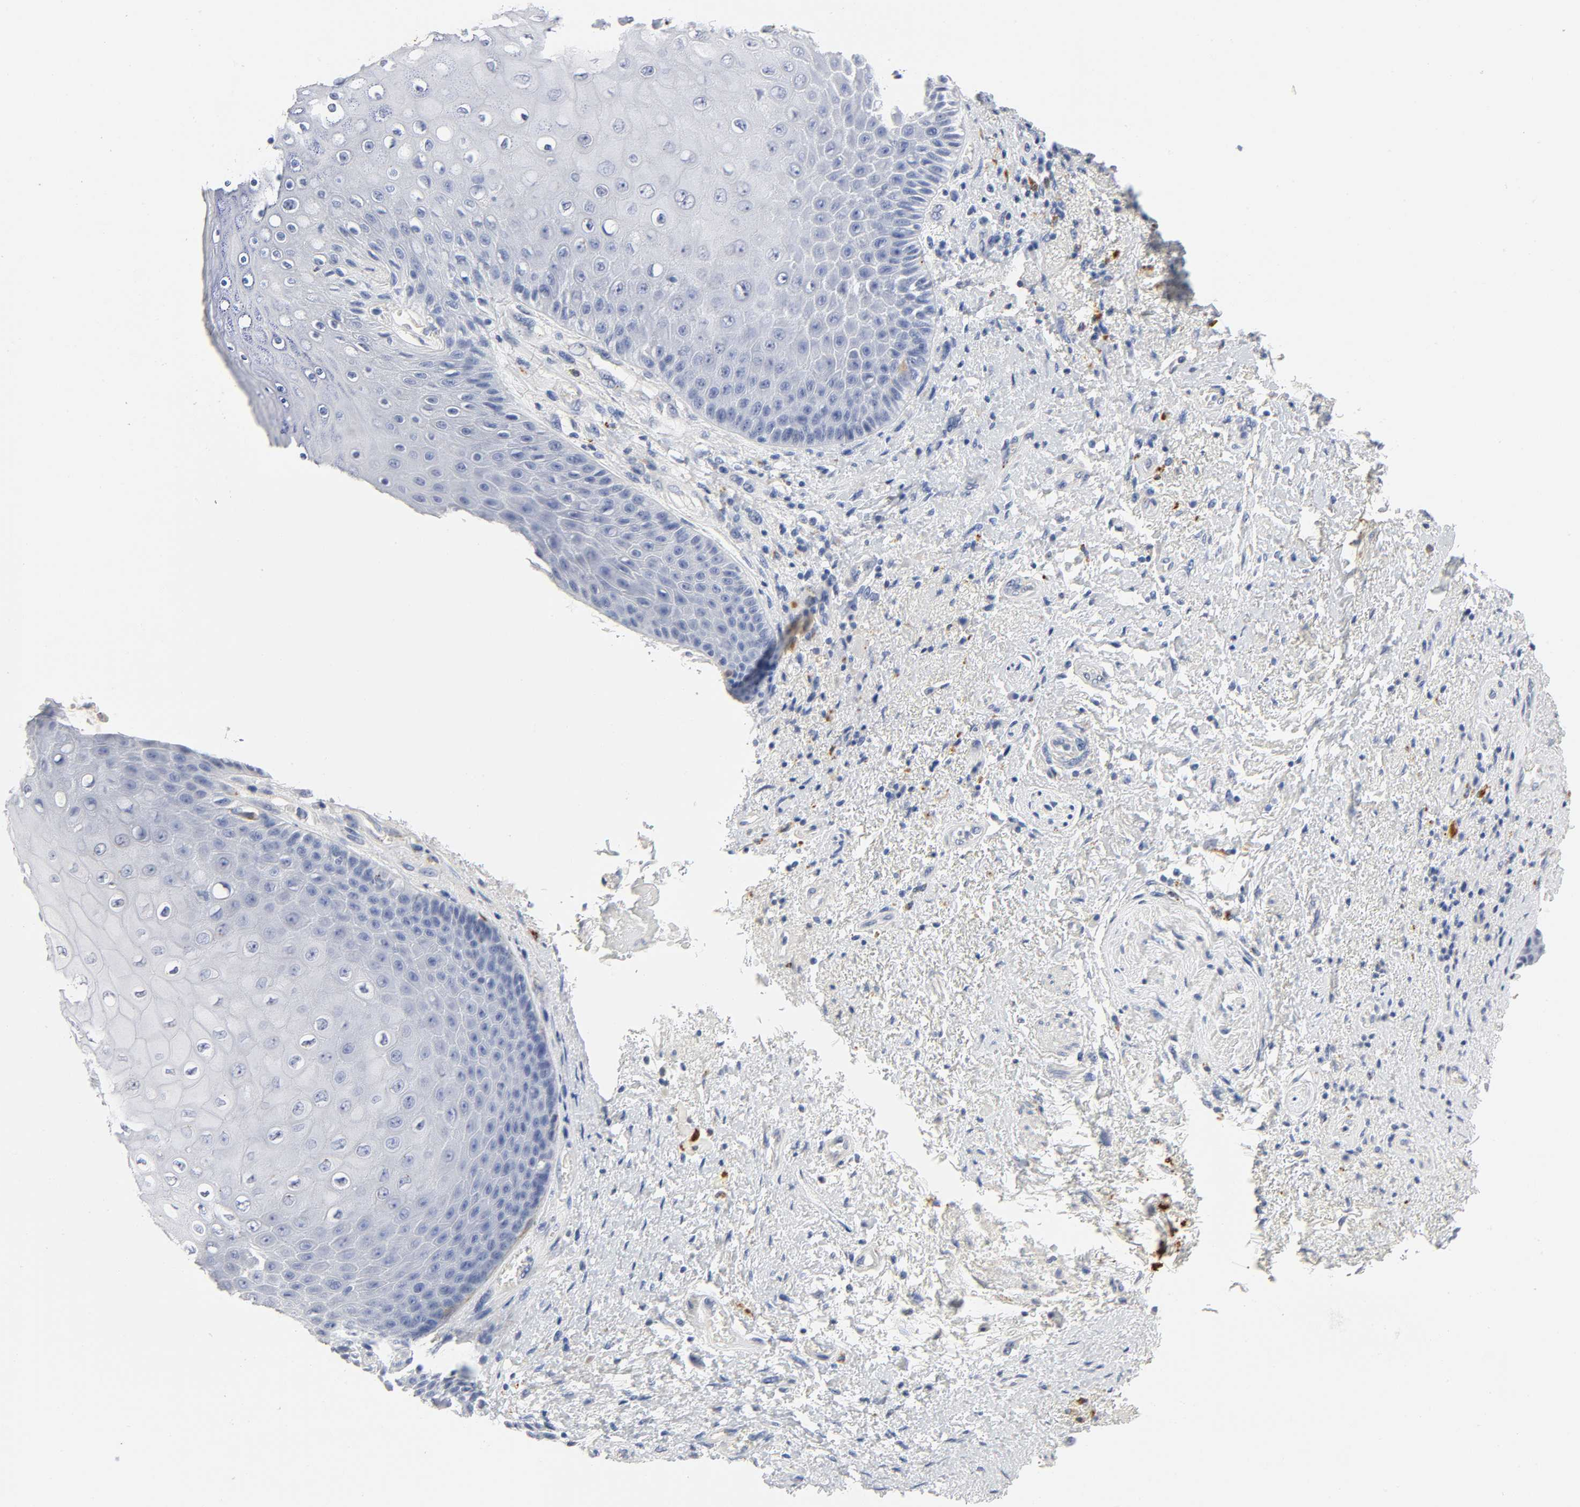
{"staining": {"intensity": "negative", "quantity": "none", "location": "none"}, "tissue": "skin", "cell_type": "Epidermal cells", "image_type": "normal", "snomed": [{"axis": "morphology", "description": "Normal tissue, NOS"}, {"axis": "topography", "description": "Anal"}], "caption": "Epidermal cells are negative for protein expression in normal human skin.", "gene": "PLP1", "patient": {"sex": "female", "age": 46}}